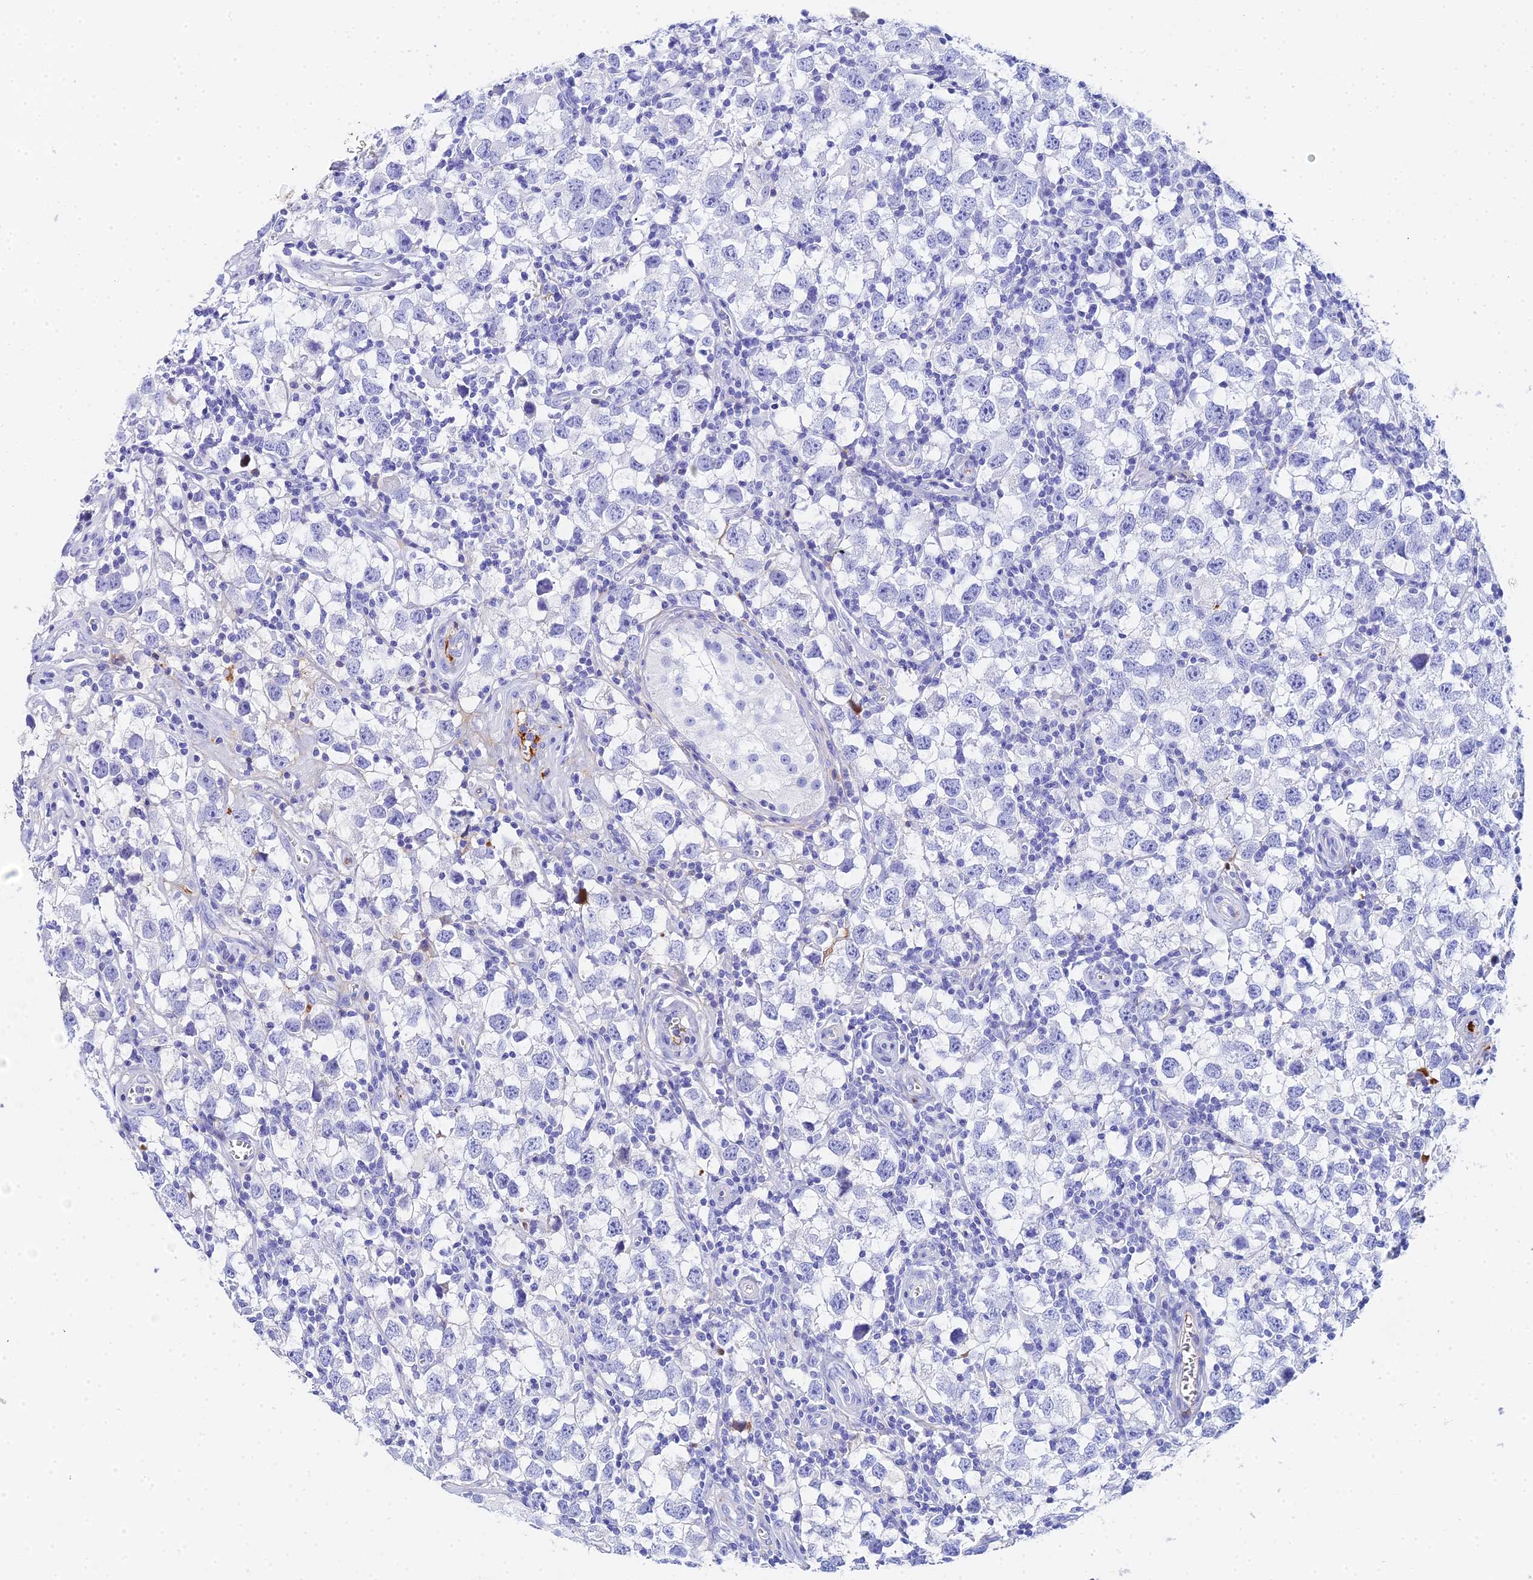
{"staining": {"intensity": "negative", "quantity": "none", "location": "none"}, "tissue": "testis cancer", "cell_type": "Tumor cells", "image_type": "cancer", "snomed": [{"axis": "morphology", "description": "Seminoma, NOS"}, {"axis": "morphology", "description": "Carcinoma, Embryonal, NOS"}, {"axis": "topography", "description": "Testis"}], "caption": "Immunohistochemistry (IHC) micrograph of neoplastic tissue: testis cancer stained with DAB demonstrates no significant protein expression in tumor cells.", "gene": "CELA3A", "patient": {"sex": "male", "age": 29}}